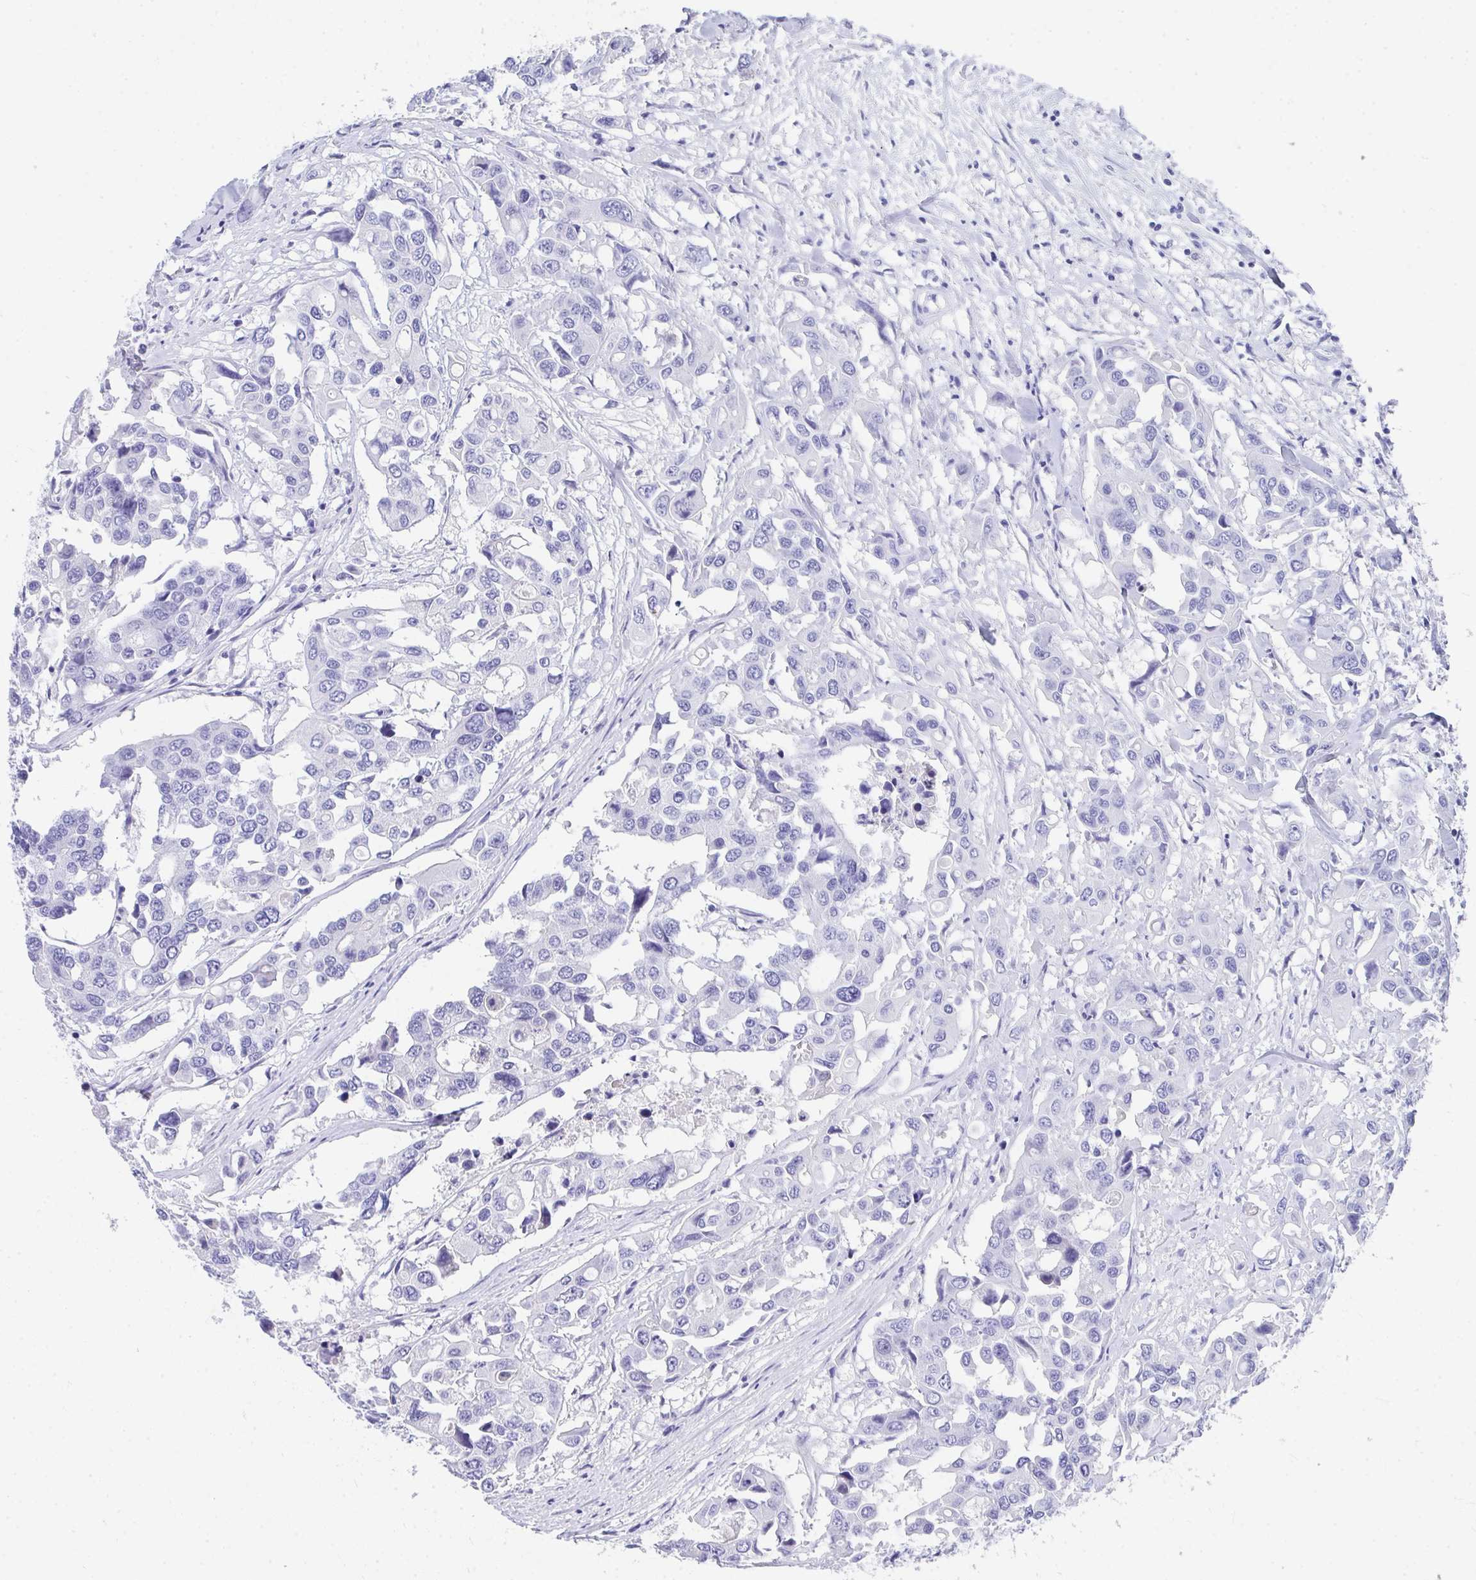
{"staining": {"intensity": "negative", "quantity": "none", "location": "none"}, "tissue": "colorectal cancer", "cell_type": "Tumor cells", "image_type": "cancer", "snomed": [{"axis": "morphology", "description": "Adenocarcinoma, NOS"}, {"axis": "topography", "description": "Colon"}], "caption": "Image shows no protein staining in tumor cells of colorectal cancer tissue.", "gene": "HGD", "patient": {"sex": "male", "age": 77}}